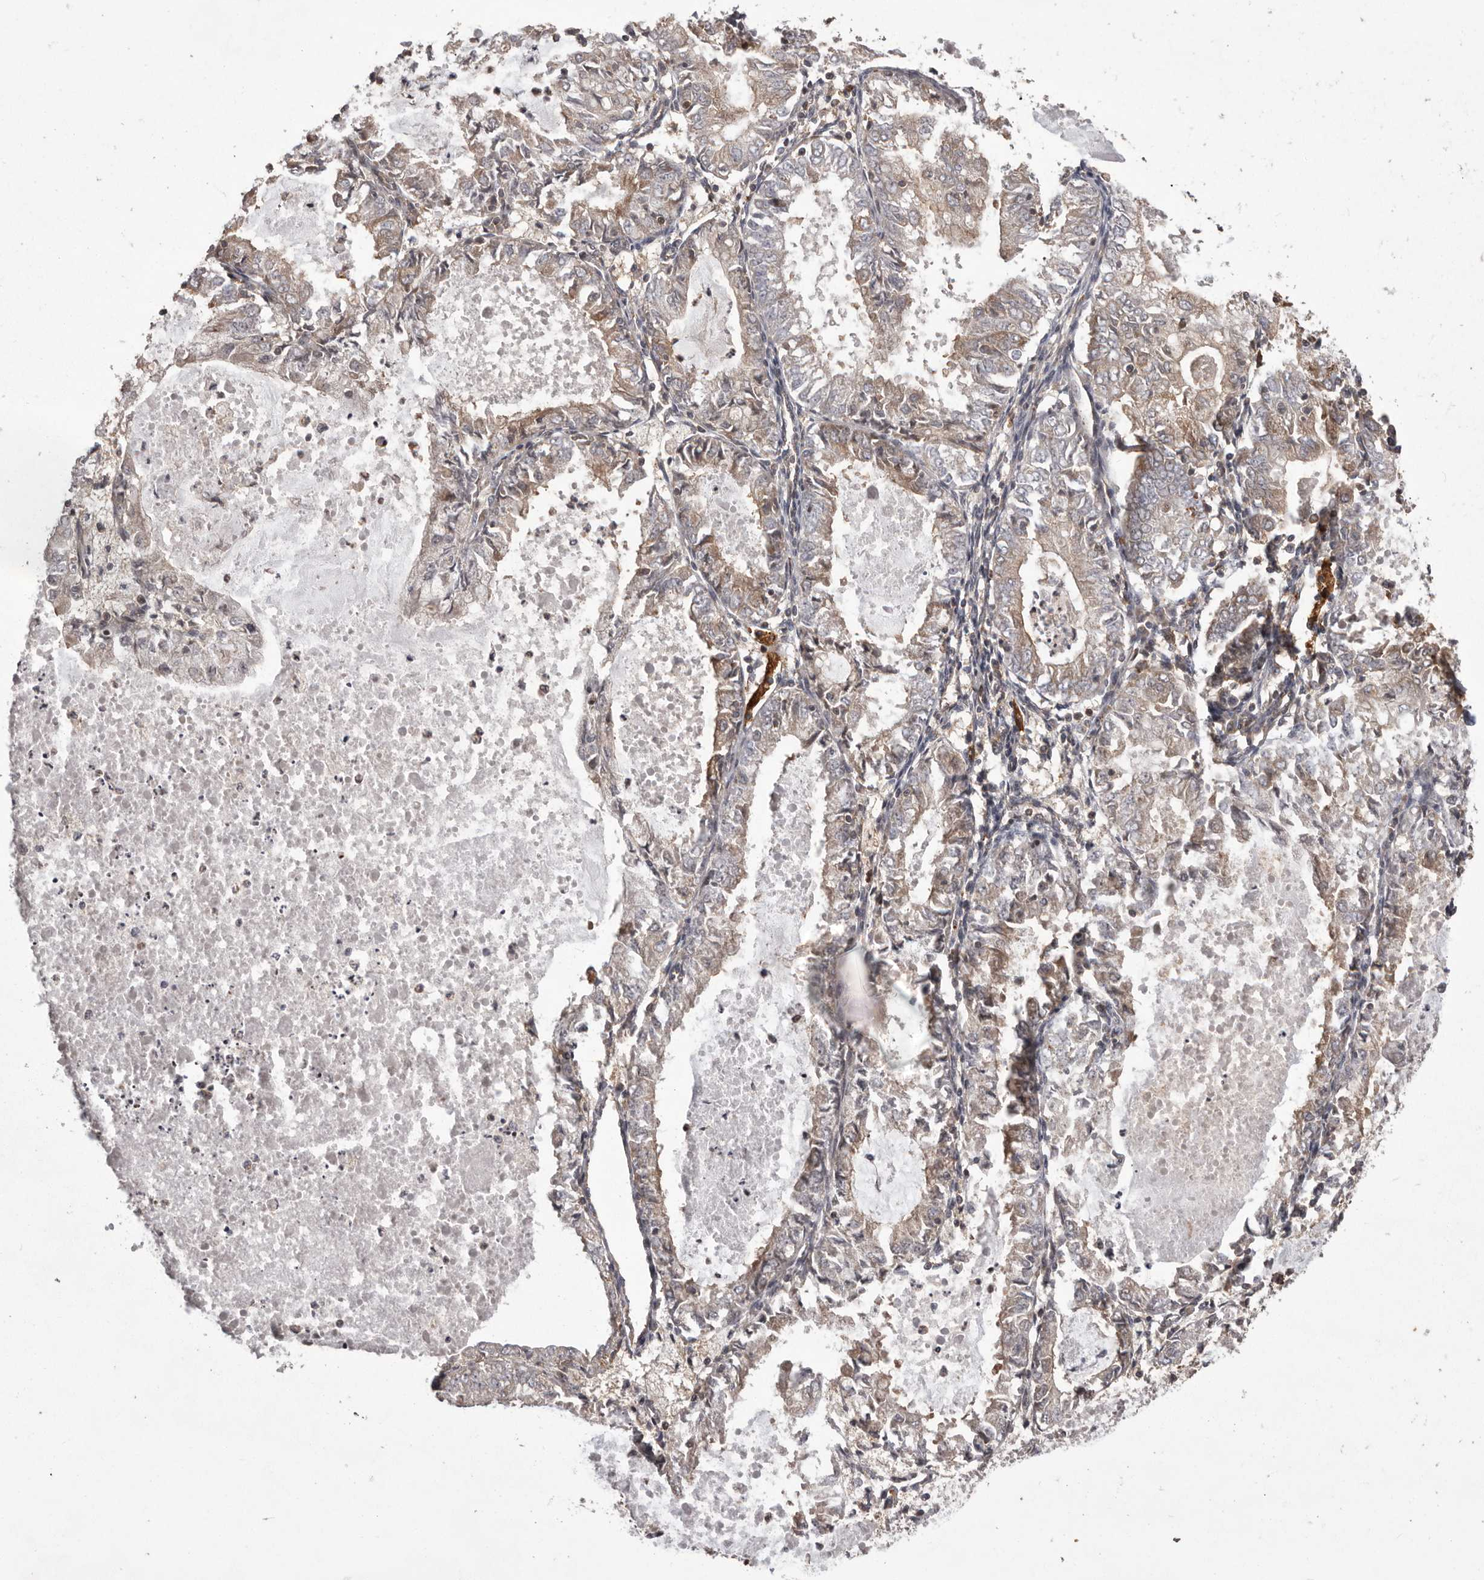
{"staining": {"intensity": "moderate", "quantity": ">75%", "location": "cytoplasmic/membranous"}, "tissue": "endometrial cancer", "cell_type": "Tumor cells", "image_type": "cancer", "snomed": [{"axis": "morphology", "description": "Adenocarcinoma, NOS"}, {"axis": "topography", "description": "Endometrium"}], "caption": "Tumor cells display medium levels of moderate cytoplasmic/membranous staining in approximately >75% of cells in adenocarcinoma (endometrial).", "gene": "NFKBIA", "patient": {"sex": "female", "age": 57}}